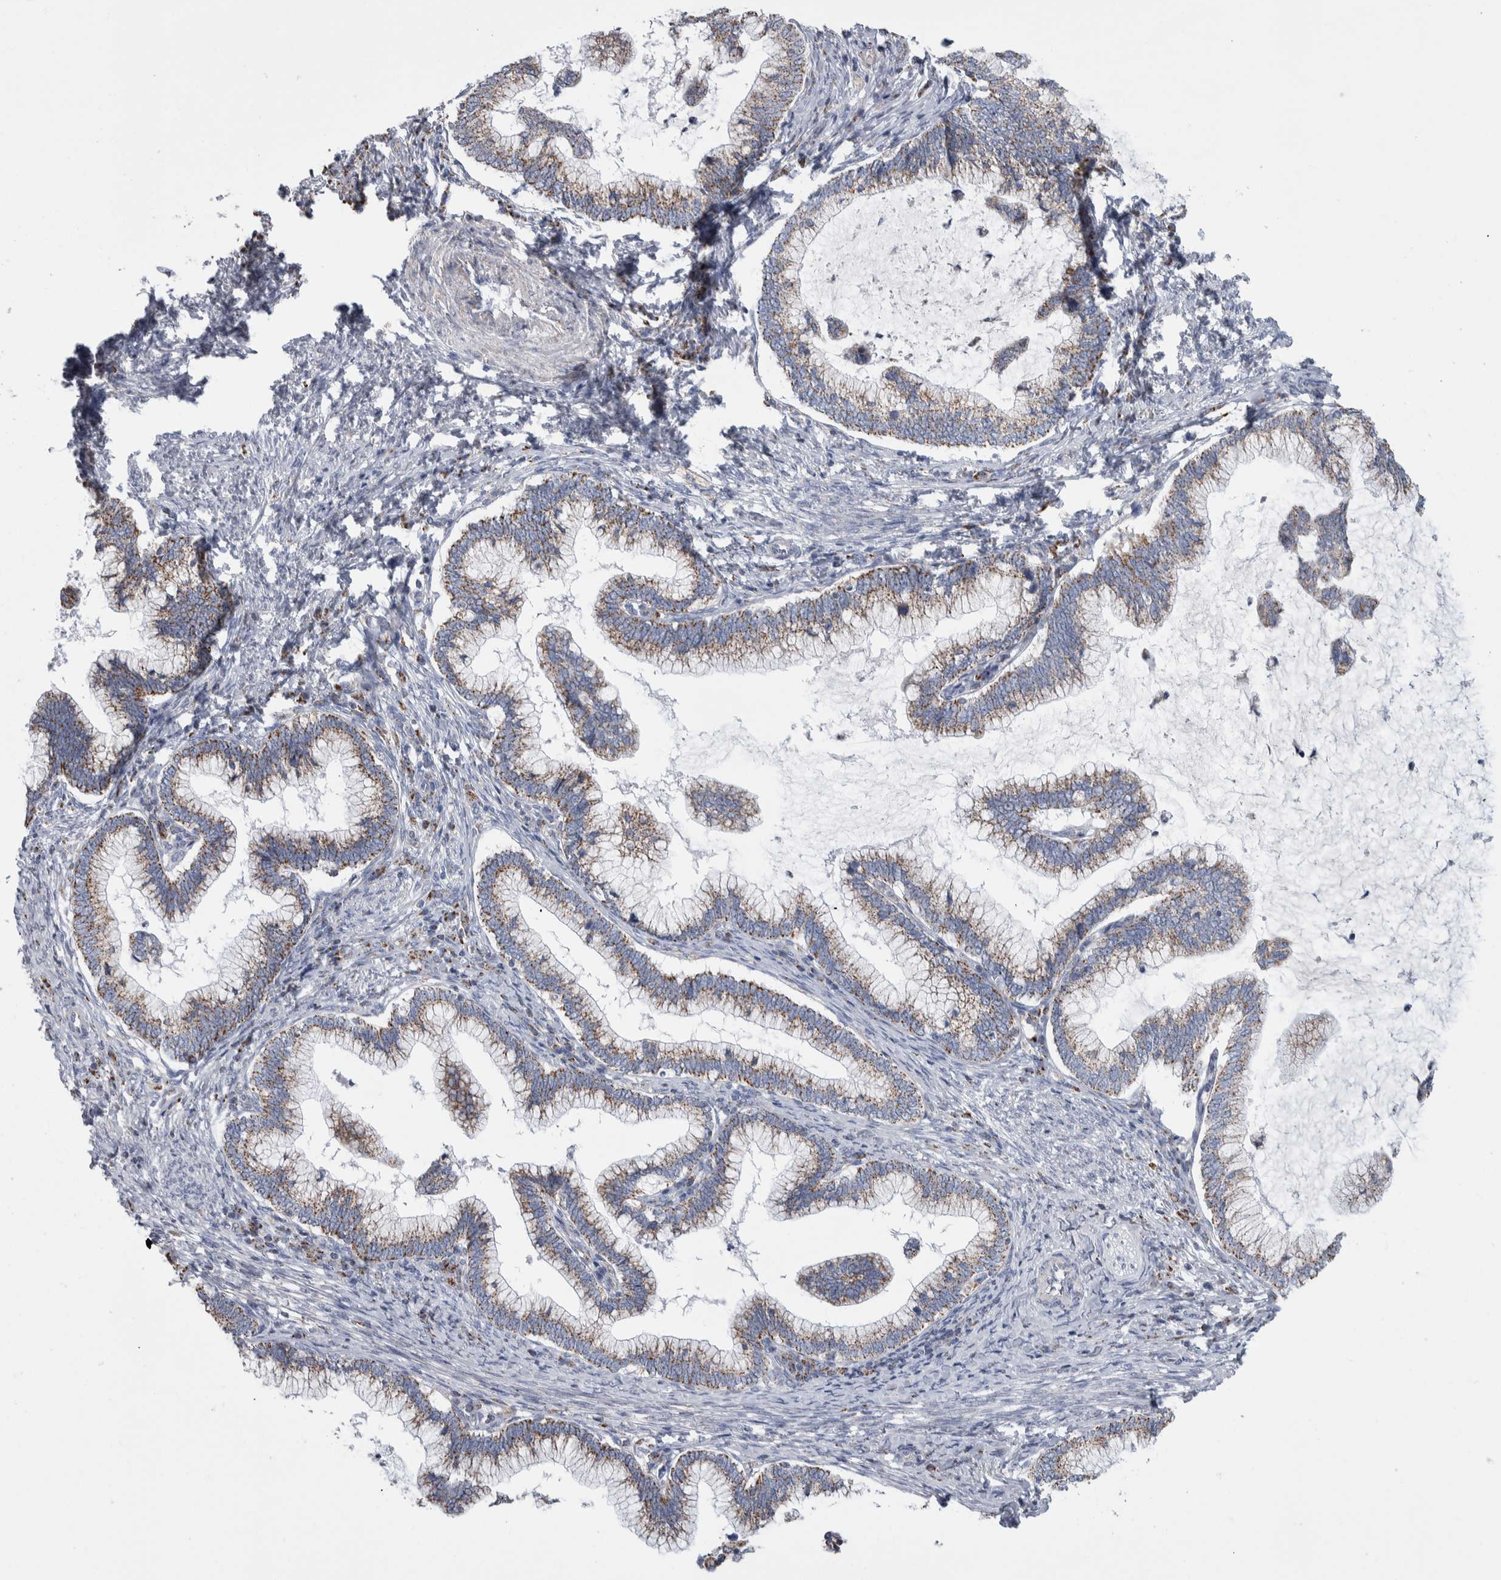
{"staining": {"intensity": "moderate", "quantity": "25%-75%", "location": "cytoplasmic/membranous"}, "tissue": "cervical cancer", "cell_type": "Tumor cells", "image_type": "cancer", "snomed": [{"axis": "morphology", "description": "Adenocarcinoma, NOS"}, {"axis": "topography", "description": "Cervix"}], "caption": "Adenocarcinoma (cervical) stained with a protein marker reveals moderate staining in tumor cells.", "gene": "ETFA", "patient": {"sex": "female", "age": 36}}